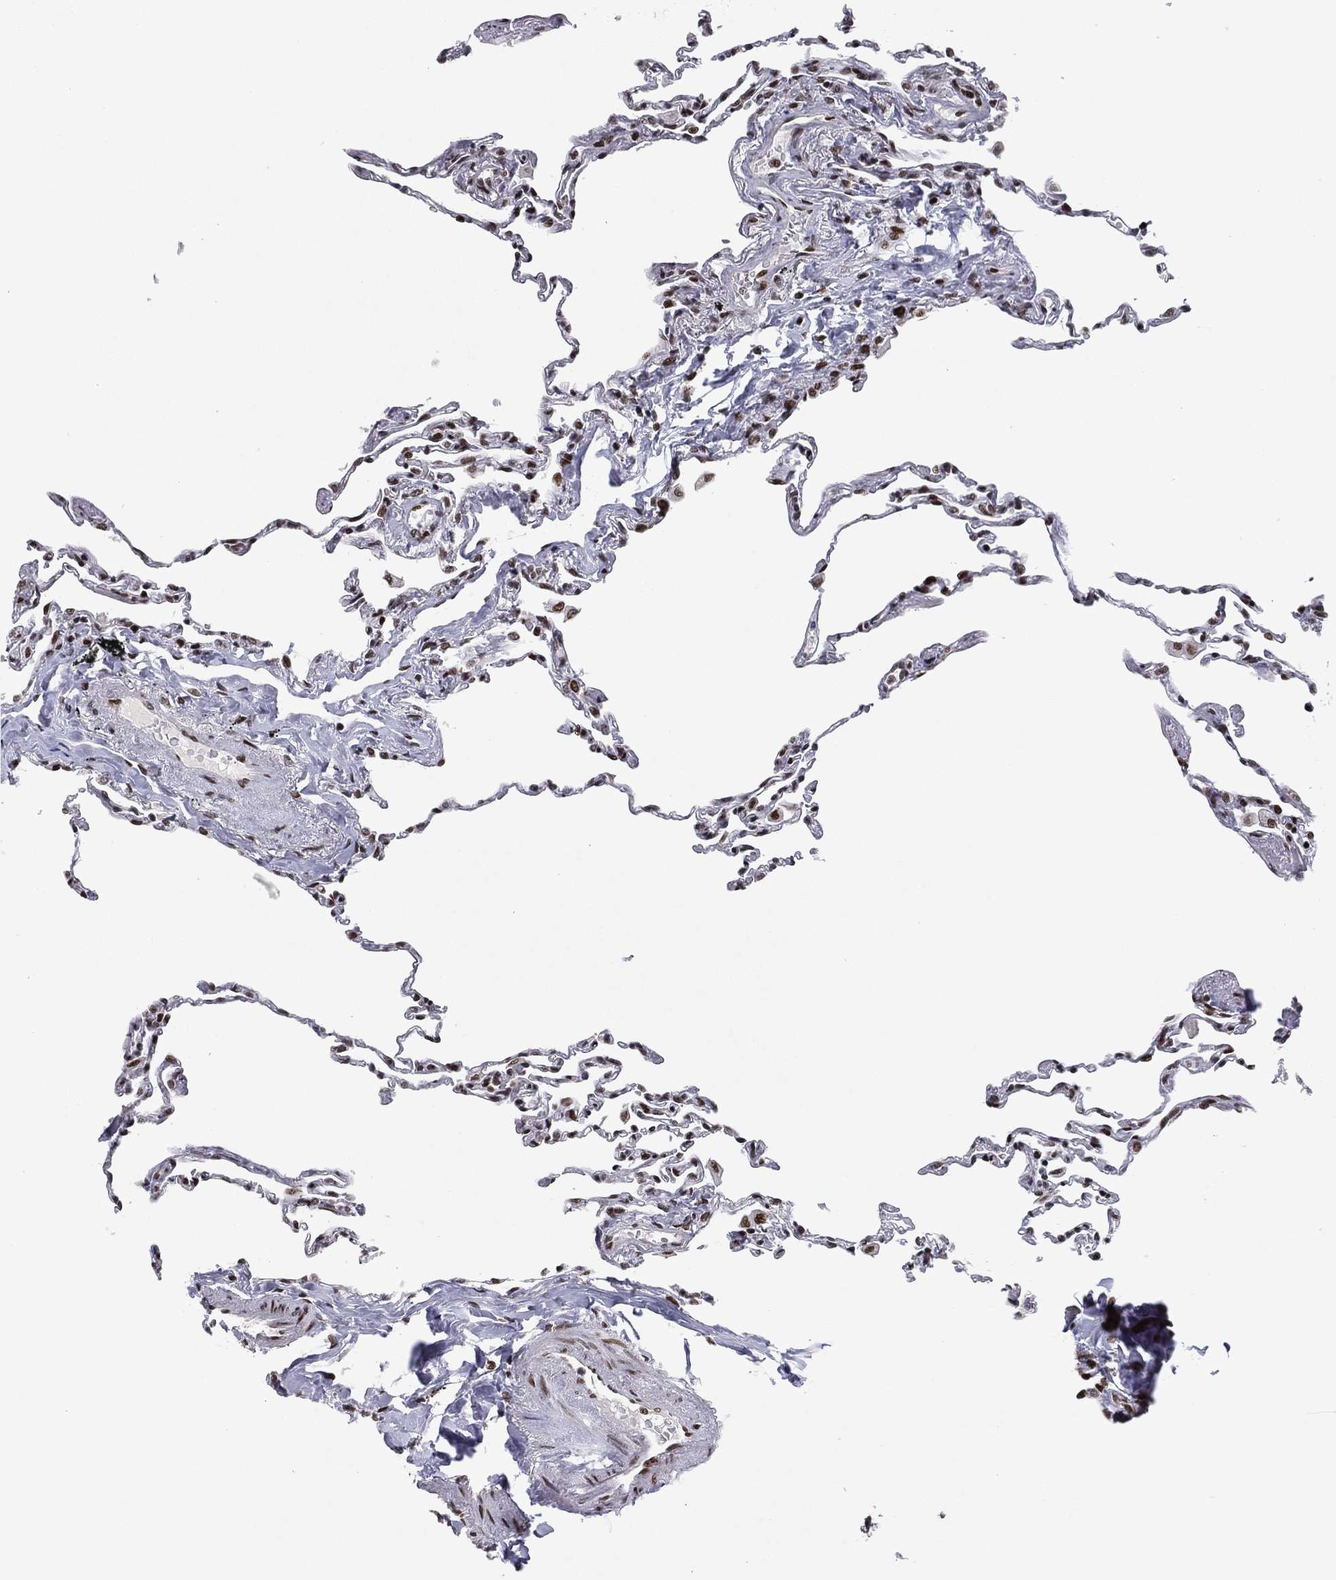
{"staining": {"intensity": "strong", "quantity": "25%-75%", "location": "nuclear"}, "tissue": "lung", "cell_type": "Alveolar cells", "image_type": "normal", "snomed": [{"axis": "morphology", "description": "Normal tissue, NOS"}, {"axis": "topography", "description": "Lung"}], "caption": "This is a micrograph of immunohistochemistry staining of benign lung, which shows strong expression in the nuclear of alveolar cells.", "gene": "RTF1", "patient": {"sex": "female", "age": 57}}